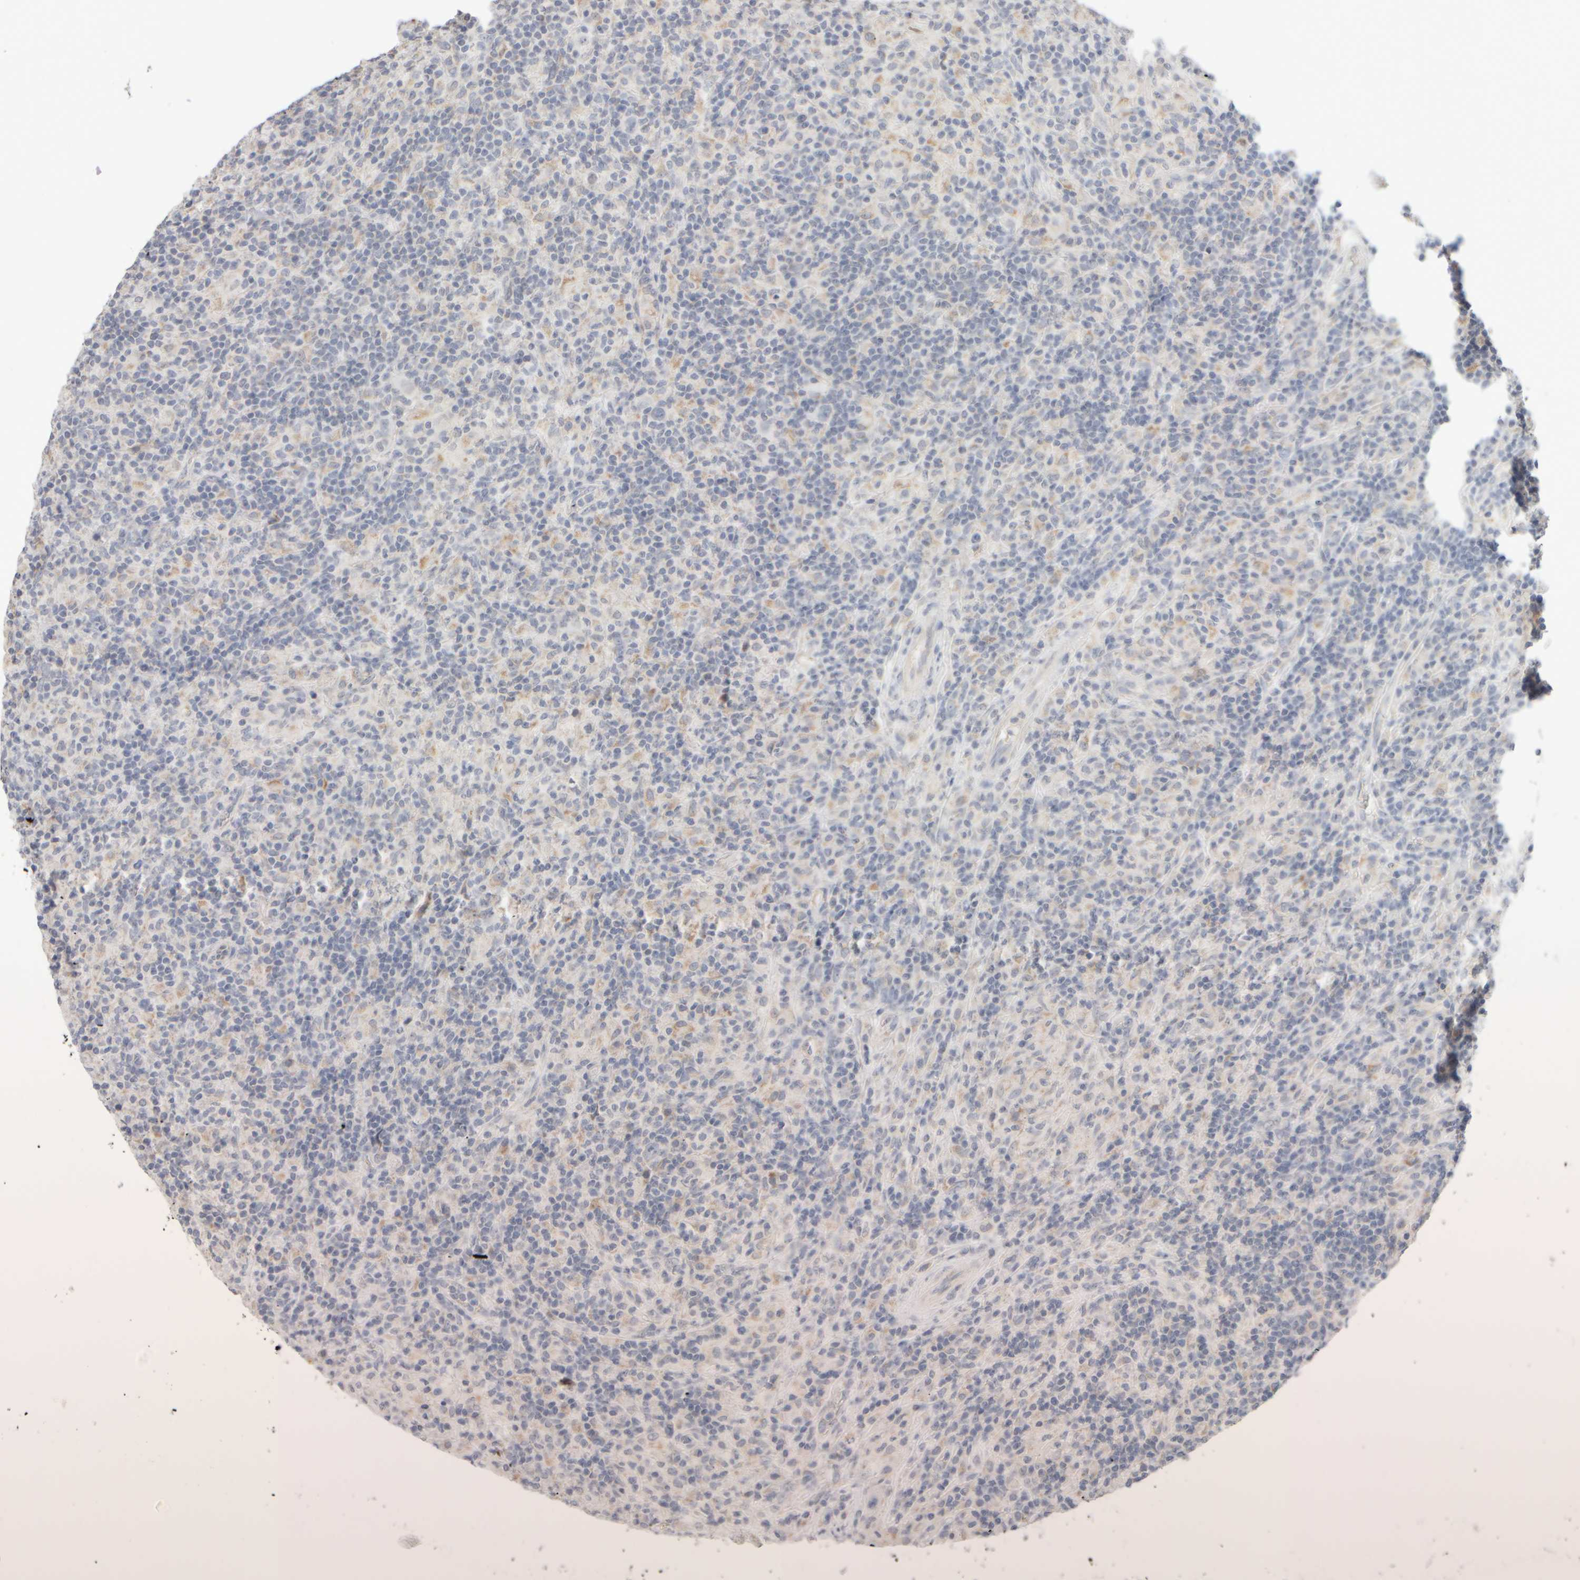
{"staining": {"intensity": "negative", "quantity": "none", "location": "none"}, "tissue": "lymphoma", "cell_type": "Tumor cells", "image_type": "cancer", "snomed": [{"axis": "morphology", "description": "Hodgkin's disease, NOS"}, {"axis": "topography", "description": "Lymph node"}], "caption": "This is an immunohistochemistry micrograph of lymphoma. There is no positivity in tumor cells.", "gene": "ZNF112", "patient": {"sex": "male", "age": 70}}